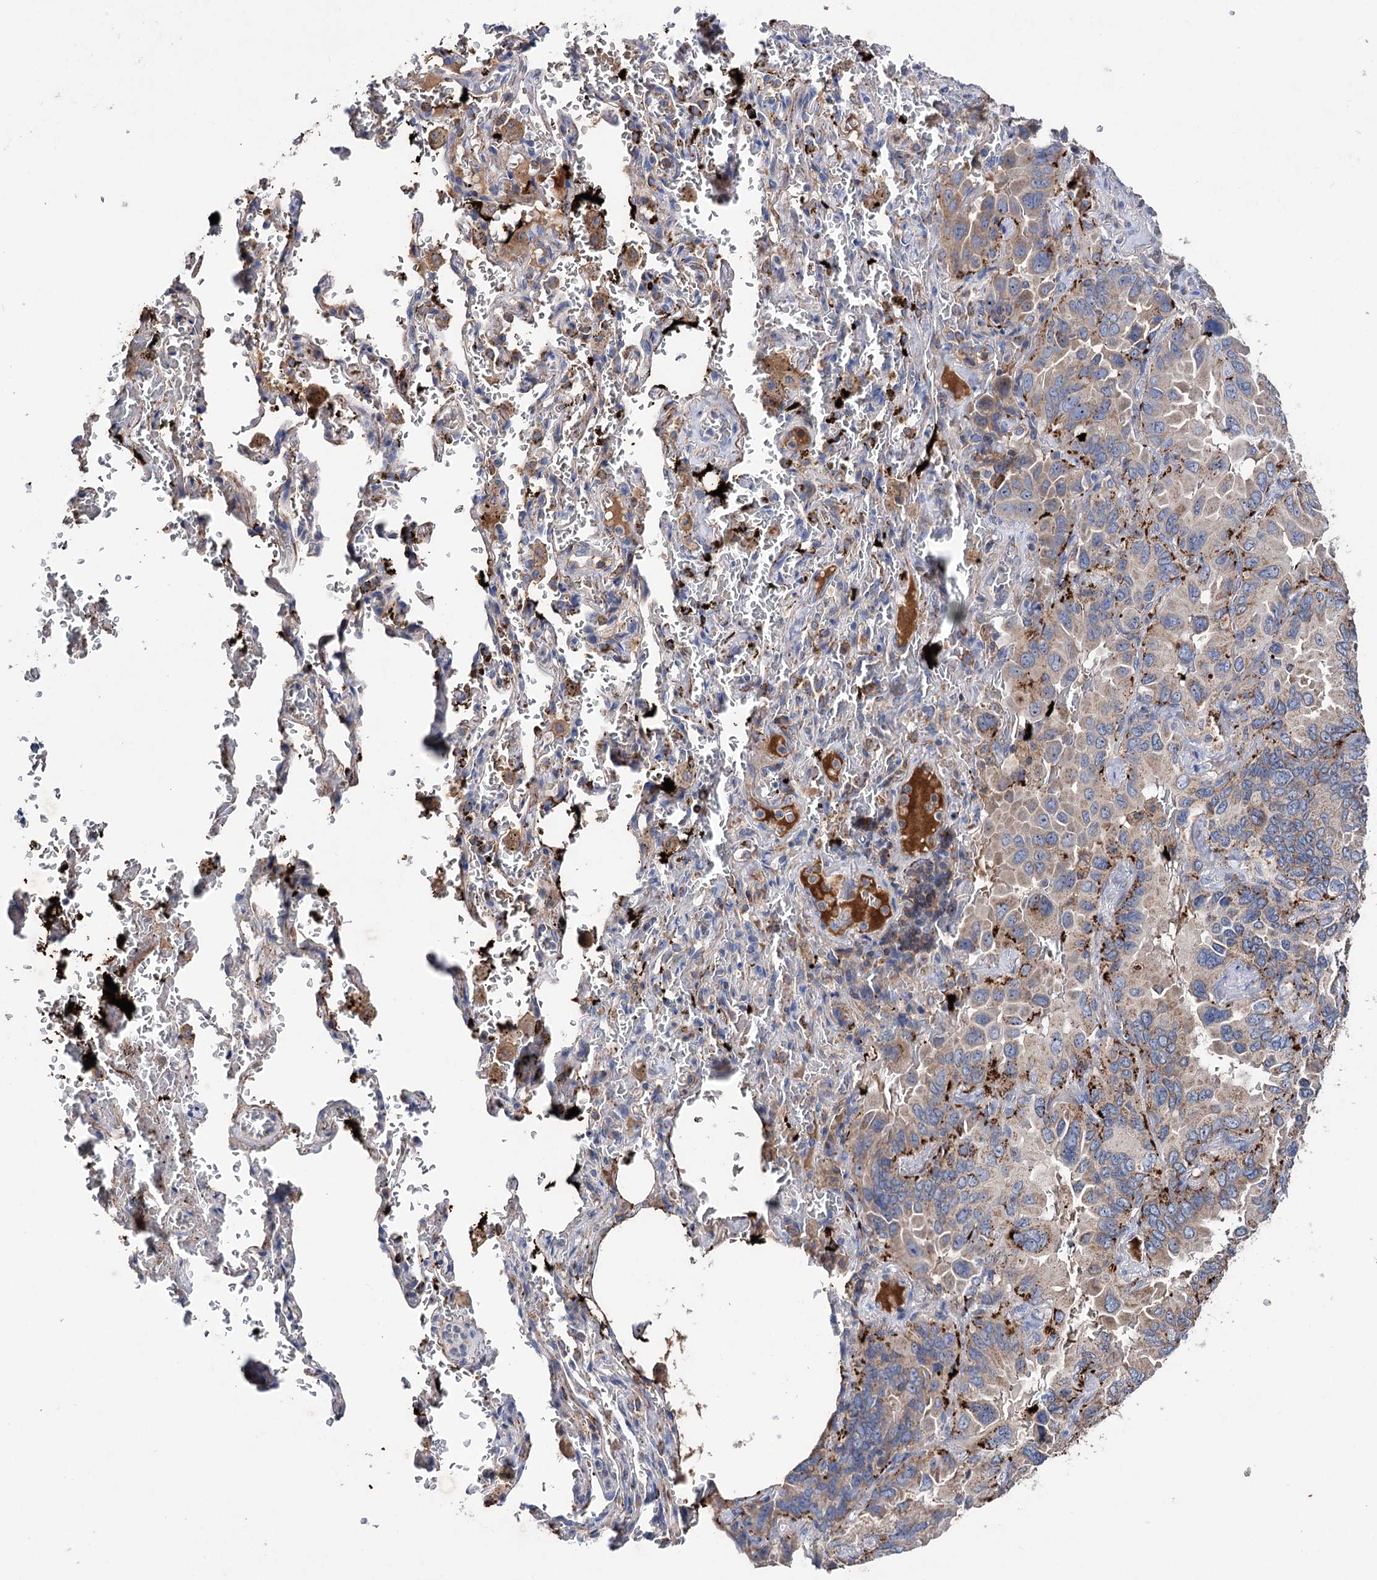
{"staining": {"intensity": "moderate", "quantity": "25%-75%", "location": "cytoplasmic/membranous"}, "tissue": "lung cancer", "cell_type": "Tumor cells", "image_type": "cancer", "snomed": [{"axis": "morphology", "description": "Adenocarcinoma, NOS"}, {"axis": "topography", "description": "Lung"}], "caption": "Immunohistochemistry (IHC) photomicrograph of lung cancer (adenocarcinoma) stained for a protein (brown), which exhibits medium levels of moderate cytoplasmic/membranous positivity in about 25%-75% of tumor cells.", "gene": "CLPB", "patient": {"sex": "male", "age": 64}}